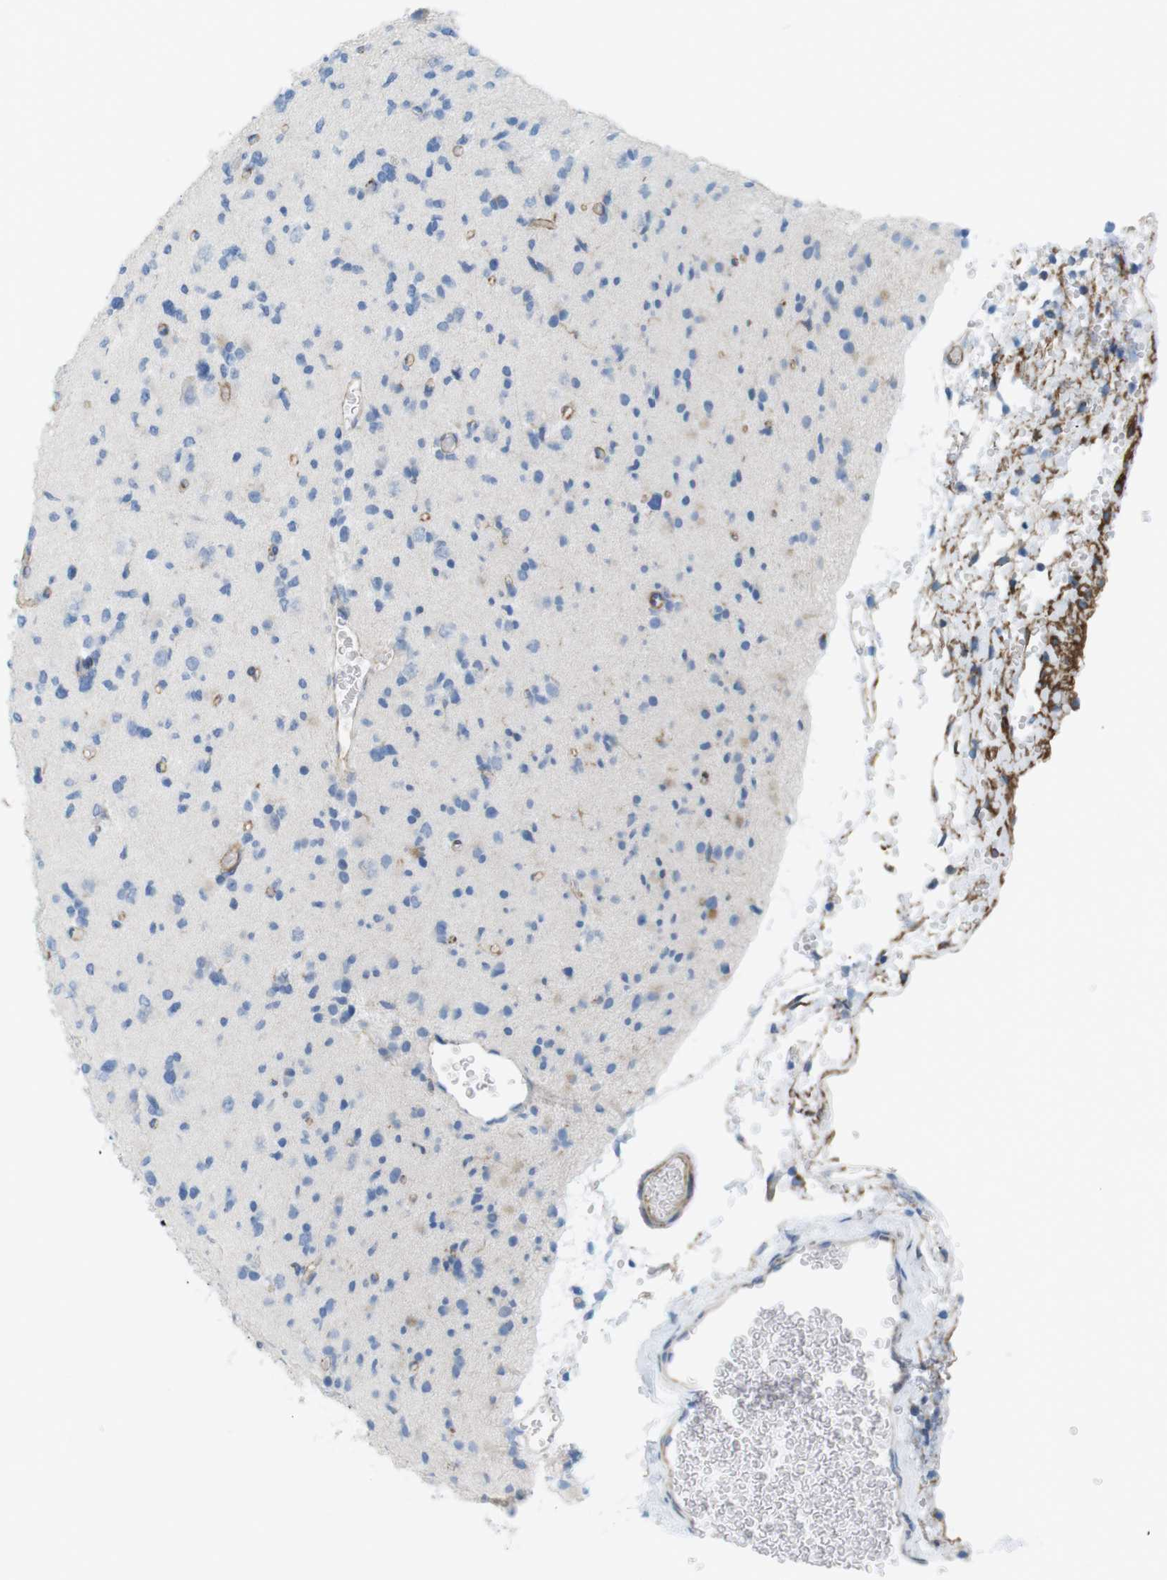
{"staining": {"intensity": "negative", "quantity": "none", "location": "none"}, "tissue": "glioma", "cell_type": "Tumor cells", "image_type": "cancer", "snomed": [{"axis": "morphology", "description": "Glioma, malignant, Low grade"}, {"axis": "topography", "description": "Brain"}], "caption": "This is a micrograph of immunohistochemistry (IHC) staining of low-grade glioma (malignant), which shows no positivity in tumor cells. (DAB immunohistochemistry (IHC), high magnification).", "gene": "MYH9", "patient": {"sex": "female", "age": 22}}